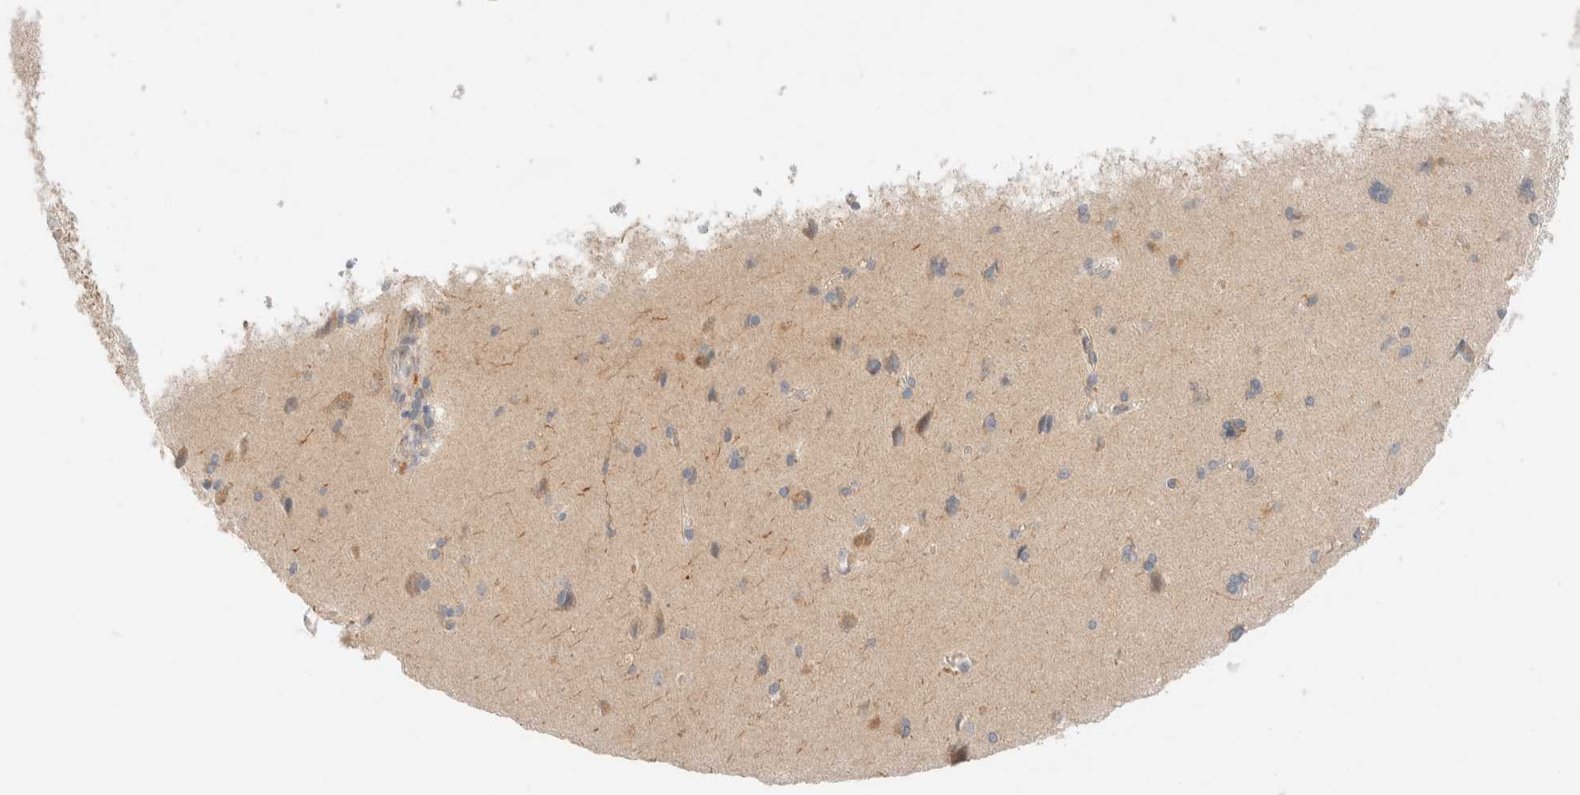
{"staining": {"intensity": "negative", "quantity": "none", "location": "none"}, "tissue": "cerebral cortex", "cell_type": "Endothelial cells", "image_type": "normal", "snomed": [{"axis": "morphology", "description": "Normal tissue, NOS"}, {"axis": "topography", "description": "Cerebral cortex"}], "caption": "Immunohistochemical staining of benign cerebral cortex reveals no significant expression in endothelial cells.", "gene": "CHKA", "patient": {"sex": "male", "age": 62}}